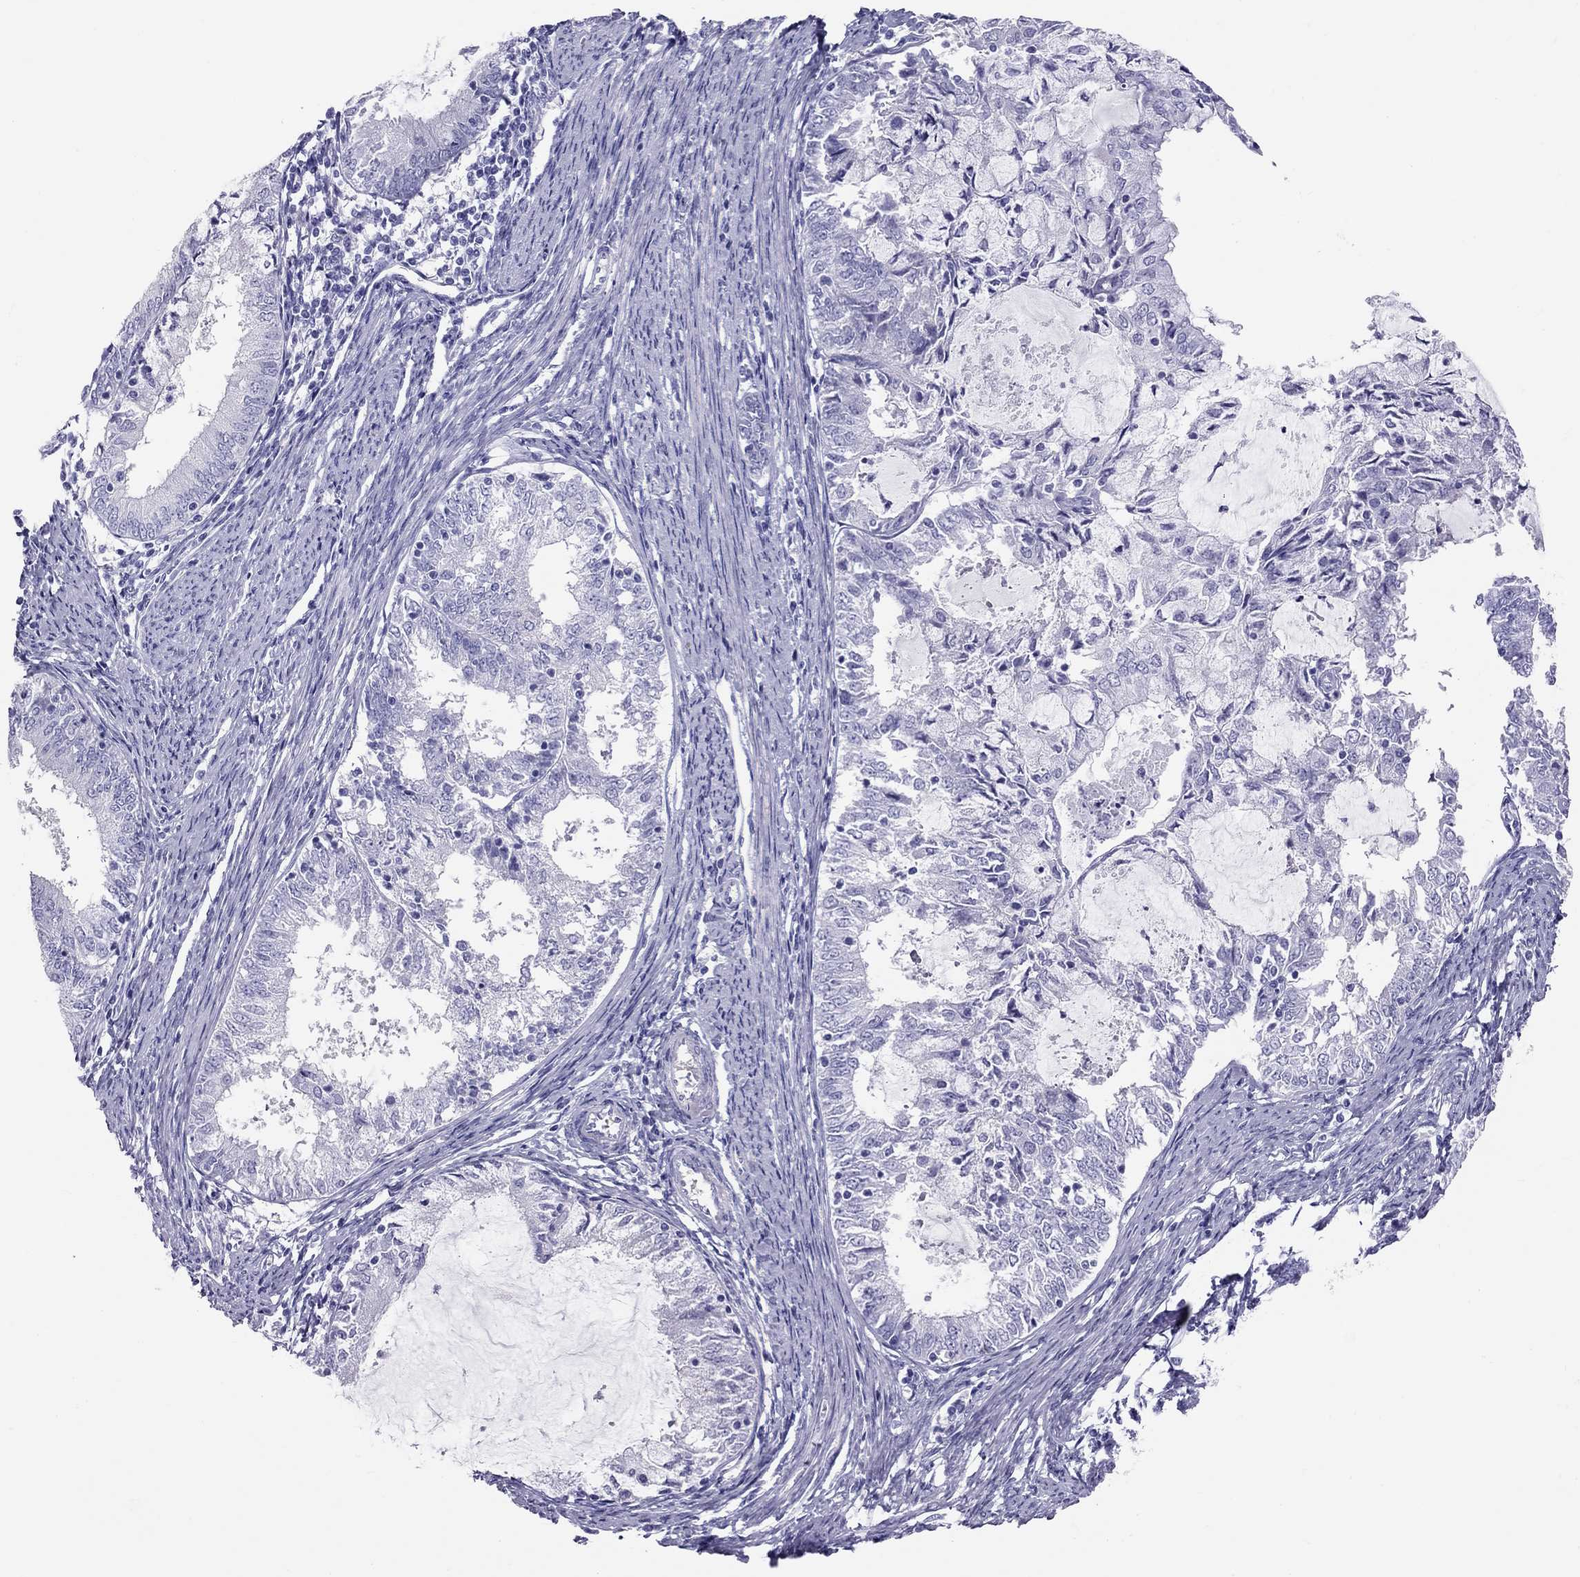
{"staining": {"intensity": "negative", "quantity": "none", "location": "none"}, "tissue": "endometrial cancer", "cell_type": "Tumor cells", "image_type": "cancer", "snomed": [{"axis": "morphology", "description": "Adenocarcinoma, NOS"}, {"axis": "topography", "description": "Endometrium"}], "caption": "This histopathology image is of adenocarcinoma (endometrial) stained with immunohistochemistry (IHC) to label a protein in brown with the nuclei are counter-stained blue. There is no staining in tumor cells.", "gene": "PSMB11", "patient": {"sex": "female", "age": 57}}